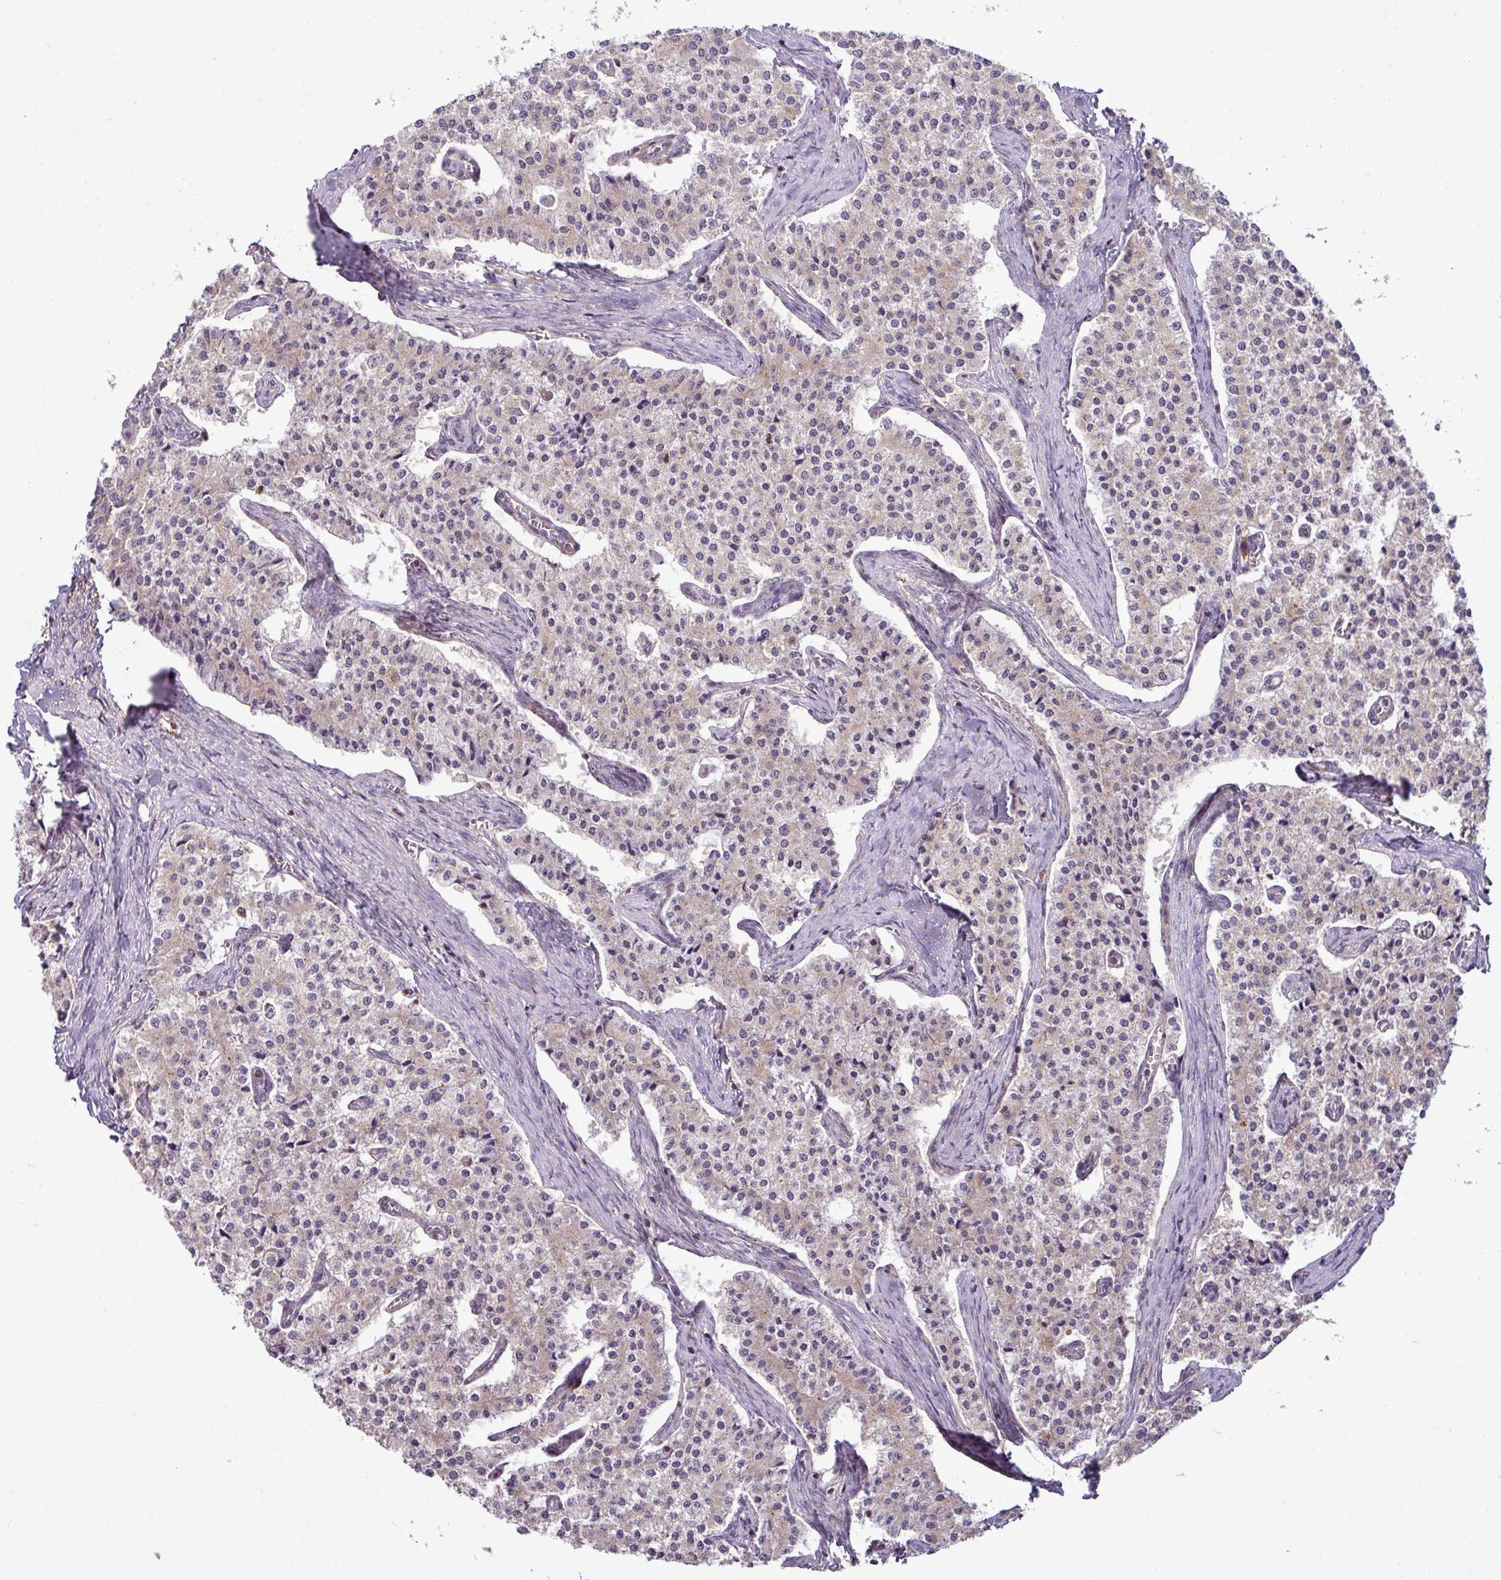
{"staining": {"intensity": "weak", "quantity": "<25%", "location": "cytoplasmic/membranous"}, "tissue": "carcinoid", "cell_type": "Tumor cells", "image_type": "cancer", "snomed": [{"axis": "morphology", "description": "Carcinoid, malignant, NOS"}, {"axis": "topography", "description": "Colon"}], "caption": "Tumor cells are negative for brown protein staining in malignant carcinoid.", "gene": "ZC2HC1C", "patient": {"sex": "female", "age": 52}}